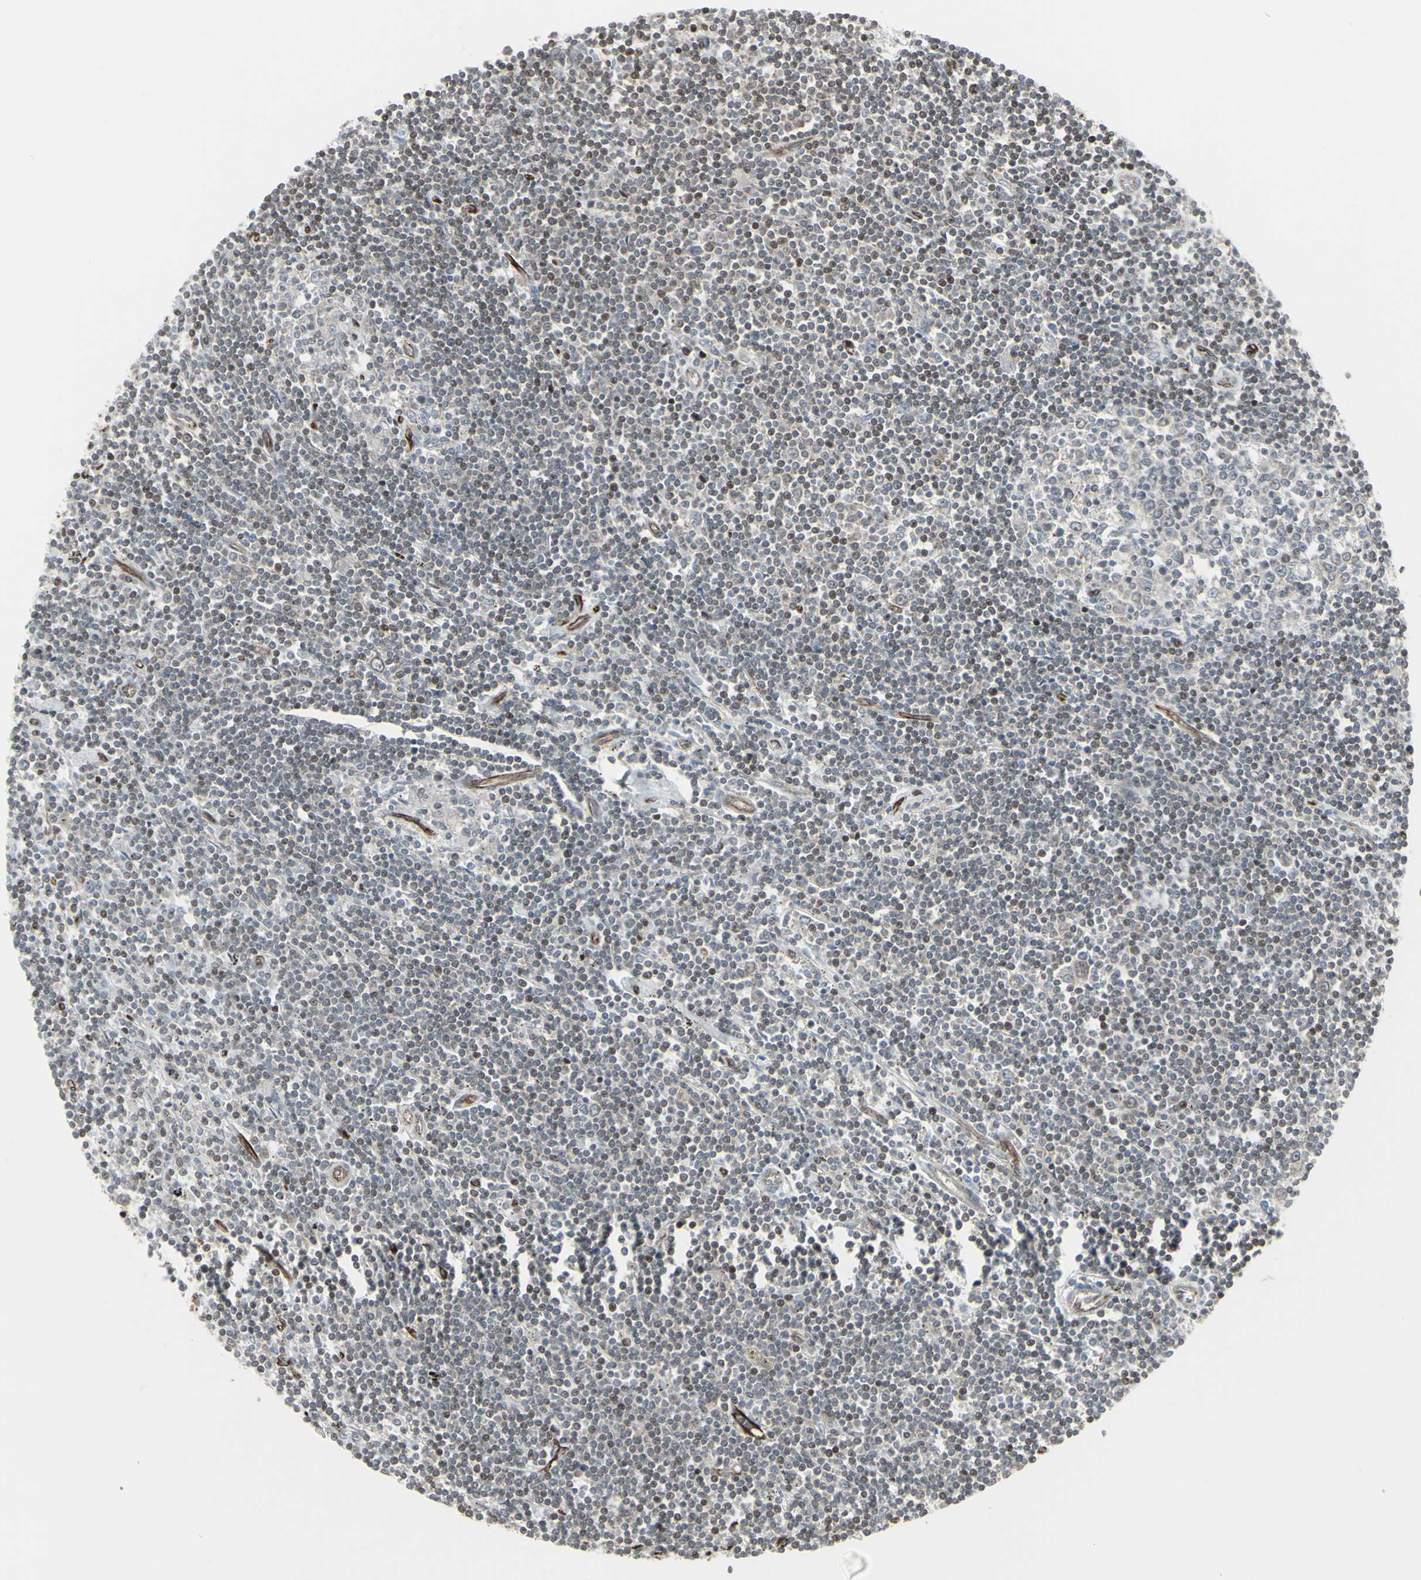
{"staining": {"intensity": "weak", "quantity": "25%-75%", "location": "nuclear"}, "tissue": "lymphoma", "cell_type": "Tumor cells", "image_type": "cancer", "snomed": [{"axis": "morphology", "description": "Malignant lymphoma, non-Hodgkin's type, Low grade"}, {"axis": "topography", "description": "Spleen"}], "caption": "A low amount of weak nuclear positivity is appreciated in approximately 25%-75% of tumor cells in low-grade malignant lymphoma, non-Hodgkin's type tissue.", "gene": "DTX3L", "patient": {"sex": "male", "age": 76}}